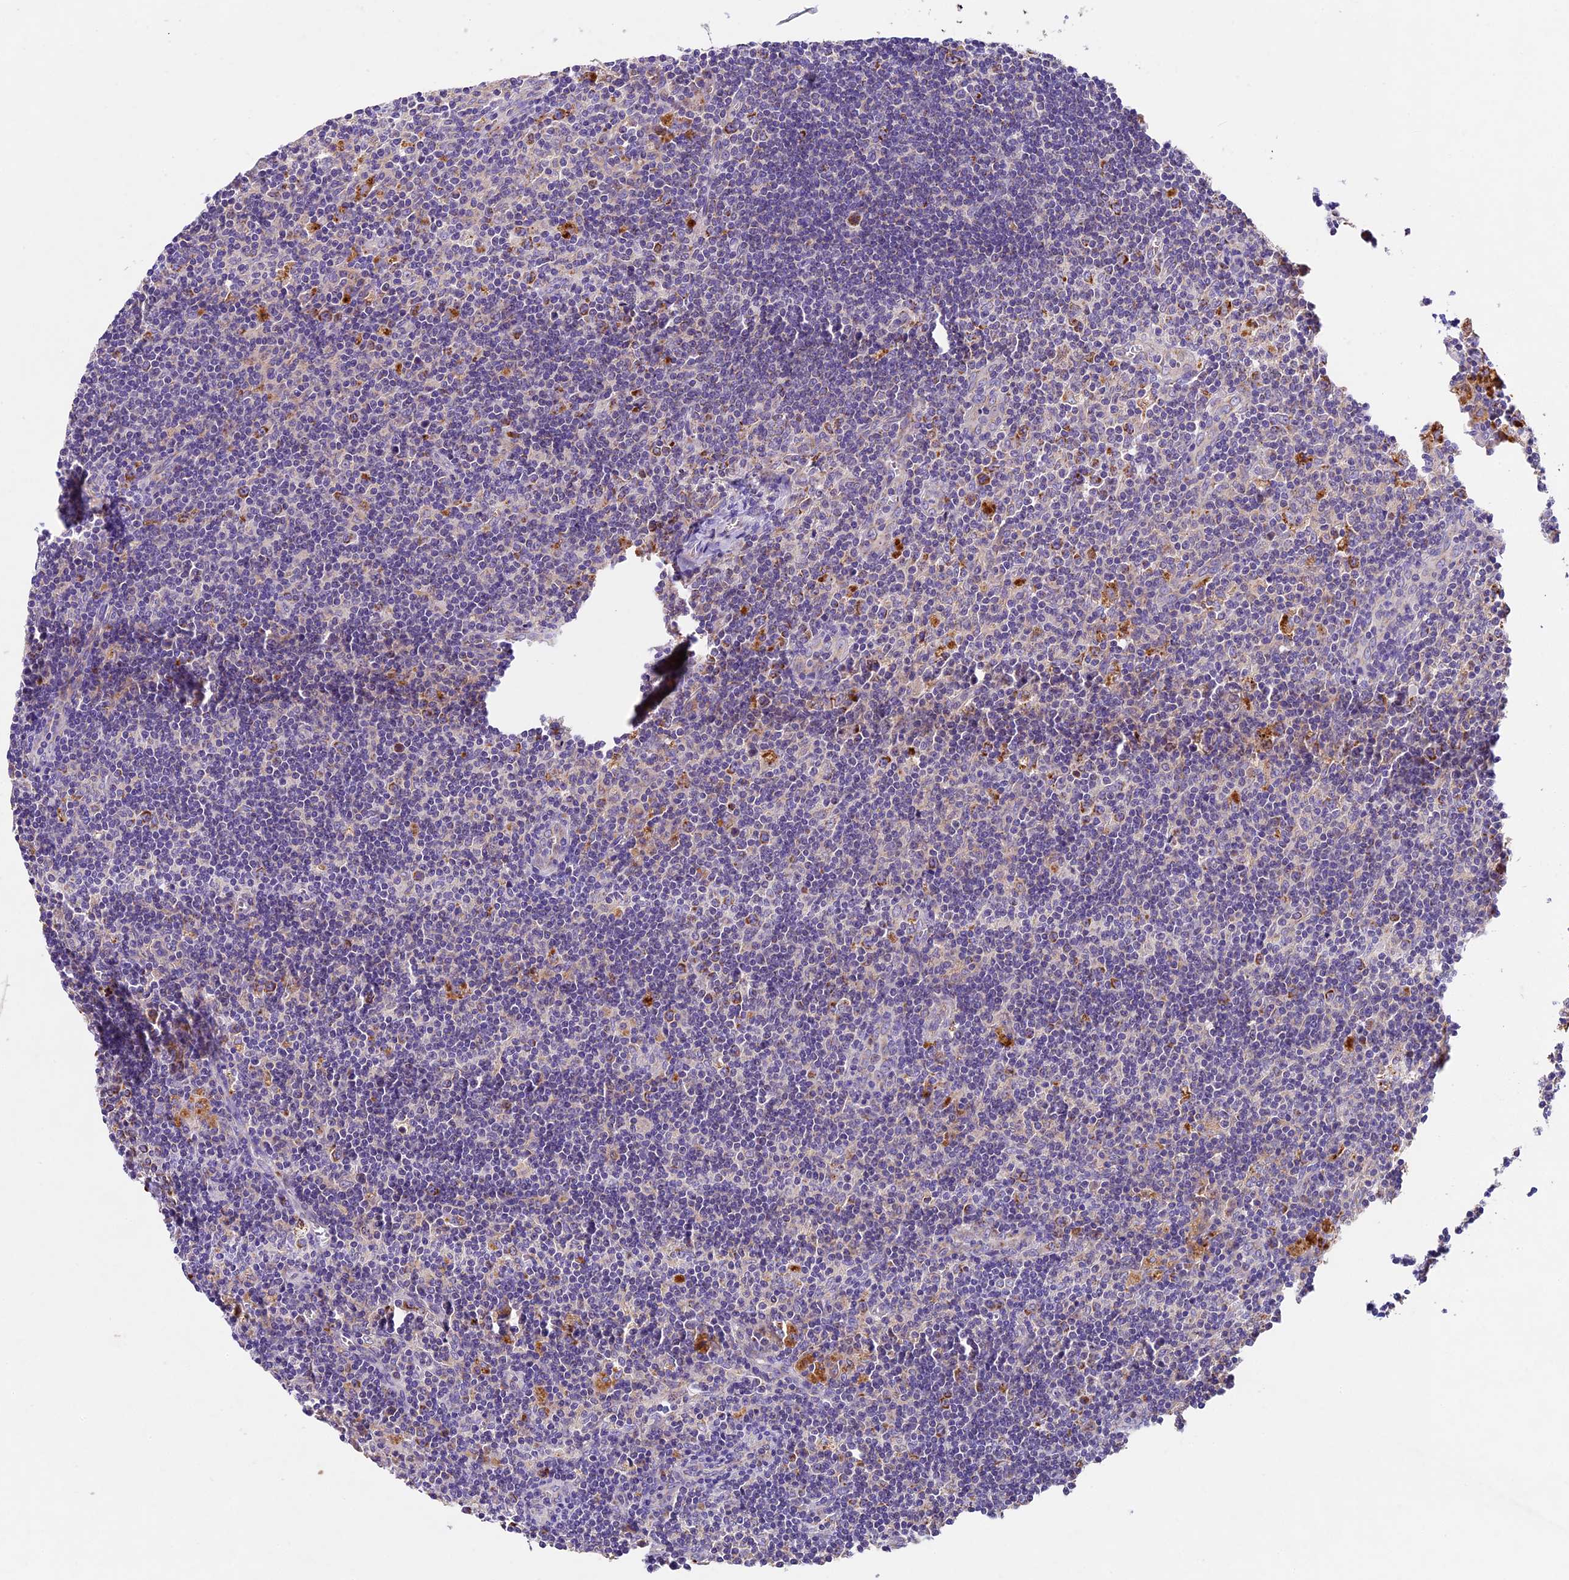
{"staining": {"intensity": "moderate", "quantity": ">75%", "location": "cytoplasmic/membranous"}, "tissue": "lymph node", "cell_type": "Germinal center cells", "image_type": "normal", "snomed": [{"axis": "morphology", "description": "Normal tissue, NOS"}, {"axis": "topography", "description": "Lymph node"}], "caption": "Protein staining by IHC displays moderate cytoplasmic/membranous expression in about >75% of germinal center cells in unremarkable lymph node.", "gene": "PMPCB", "patient": {"sex": "male", "age": 58}}